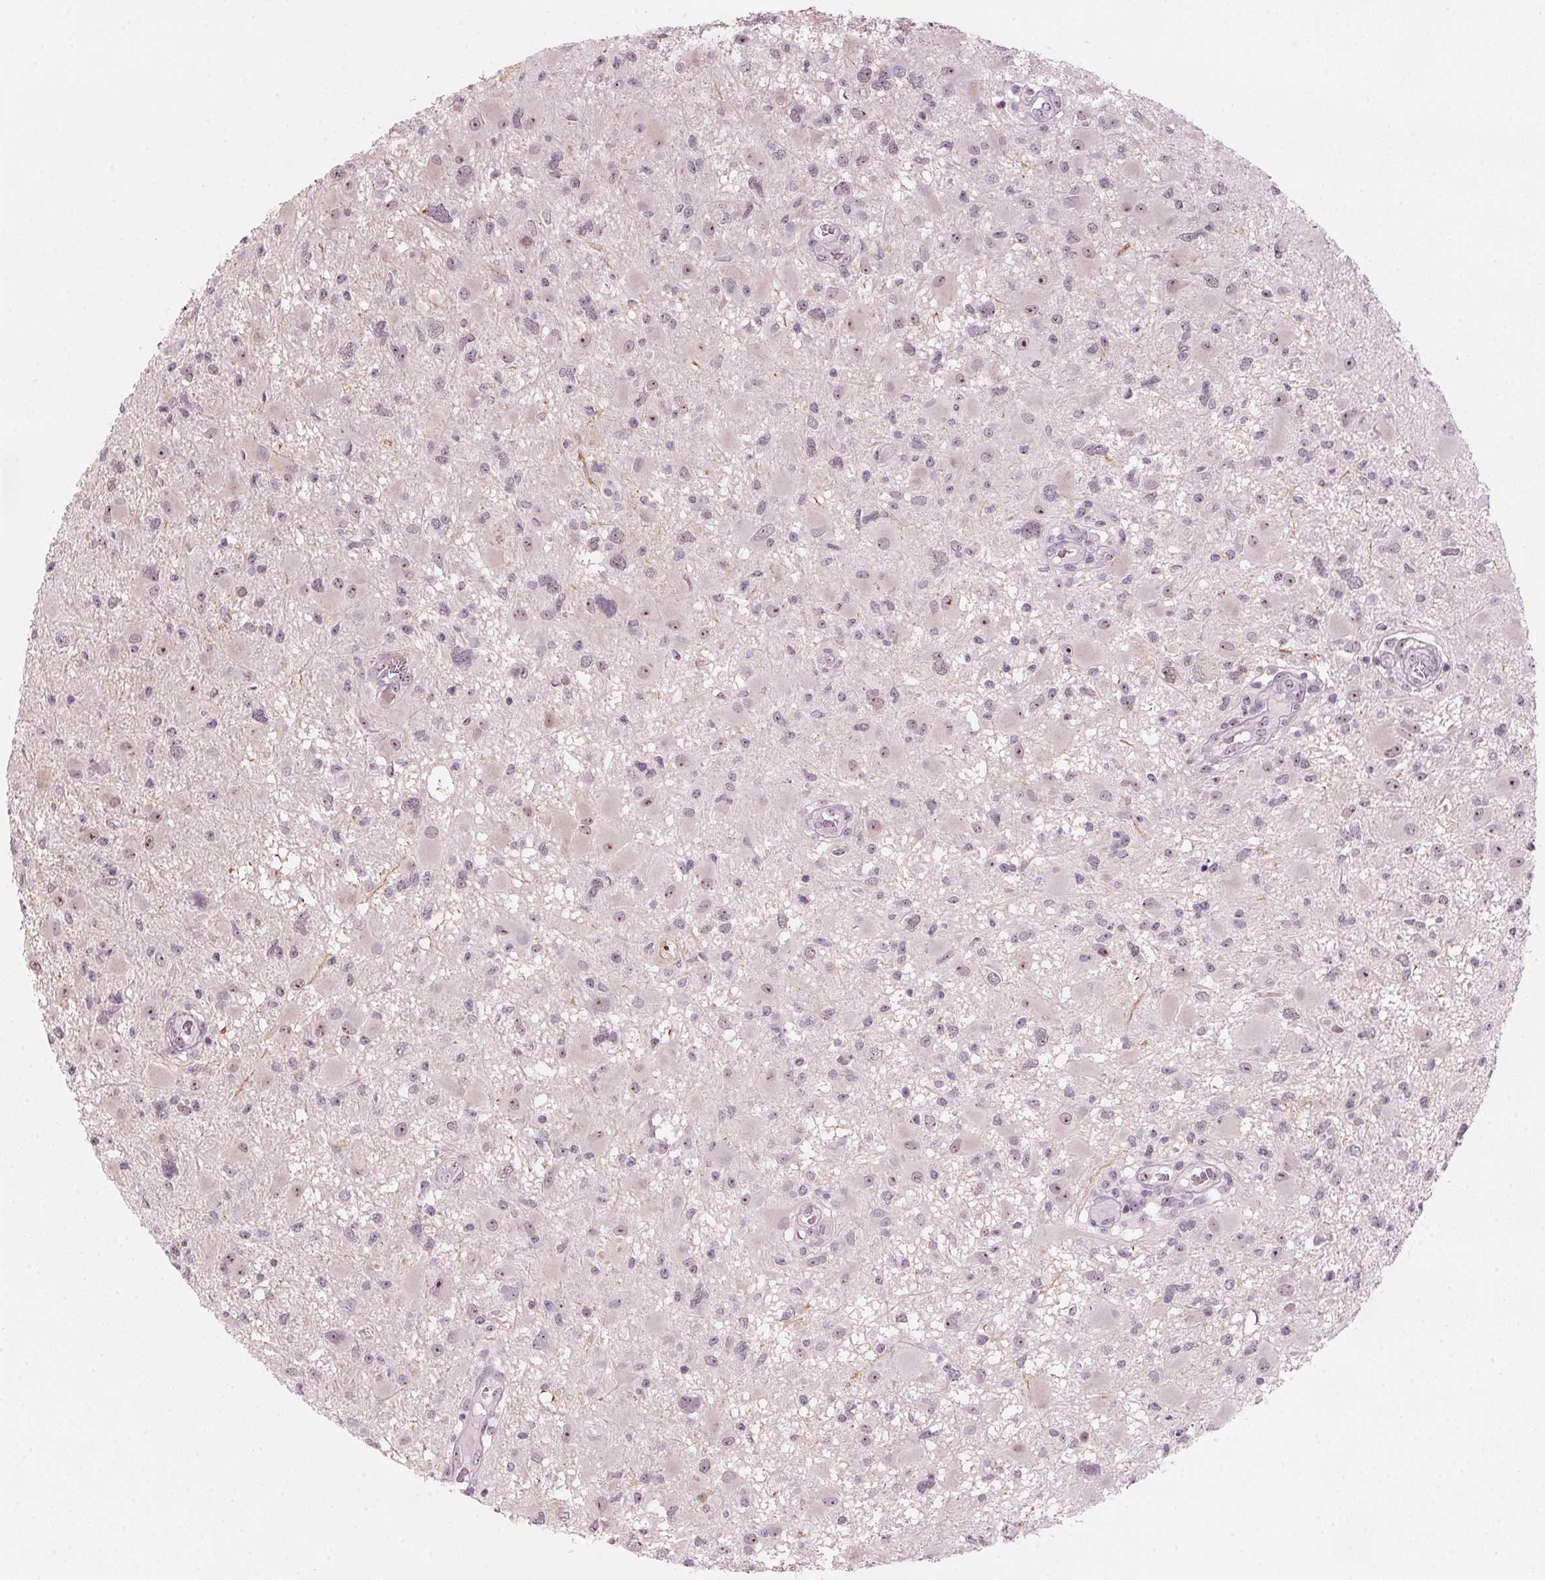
{"staining": {"intensity": "weak", "quantity": ">75%", "location": "nuclear"}, "tissue": "glioma", "cell_type": "Tumor cells", "image_type": "cancer", "snomed": [{"axis": "morphology", "description": "Glioma, malignant, High grade"}, {"axis": "topography", "description": "Brain"}], "caption": "A low amount of weak nuclear expression is identified in about >75% of tumor cells in high-grade glioma (malignant) tissue.", "gene": "DNTTIP2", "patient": {"sex": "male", "age": 54}}